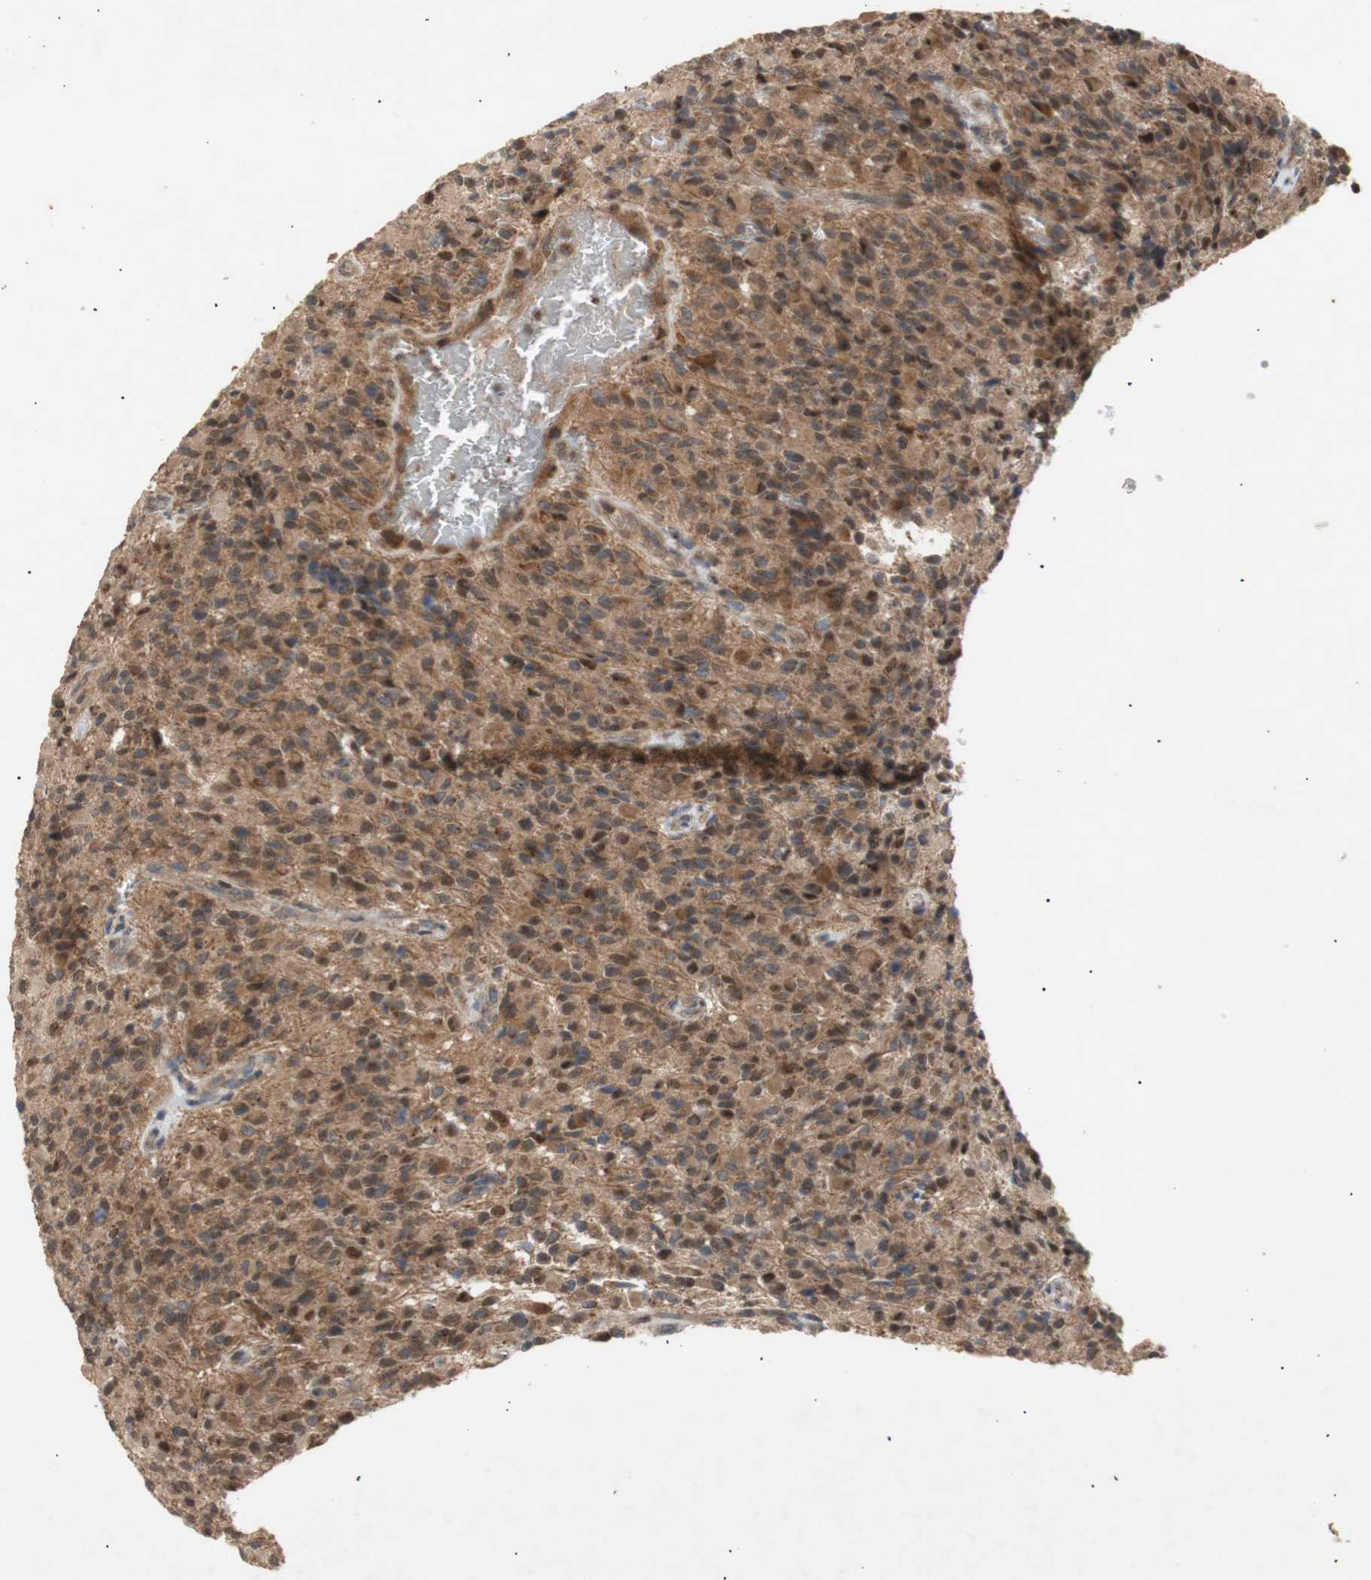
{"staining": {"intensity": "moderate", "quantity": ">75%", "location": "cytoplasmic/membranous,nuclear"}, "tissue": "glioma", "cell_type": "Tumor cells", "image_type": "cancer", "snomed": [{"axis": "morphology", "description": "Glioma, malignant, High grade"}, {"axis": "topography", "description": "Brain"}], "caption": "Glioma stained with immunohistochemistry reveals moderate cytoplasmic/membranous and nuclear staining in about >75% of tumor cells. The staining was performed using DAB (3,3'-diaminobenzidine), with brown indicating positive protein expression. Nuclei are stained blue with hematoxylin.", "gene": "PKN1", "patient": {"sex": "male", "age": 71}}